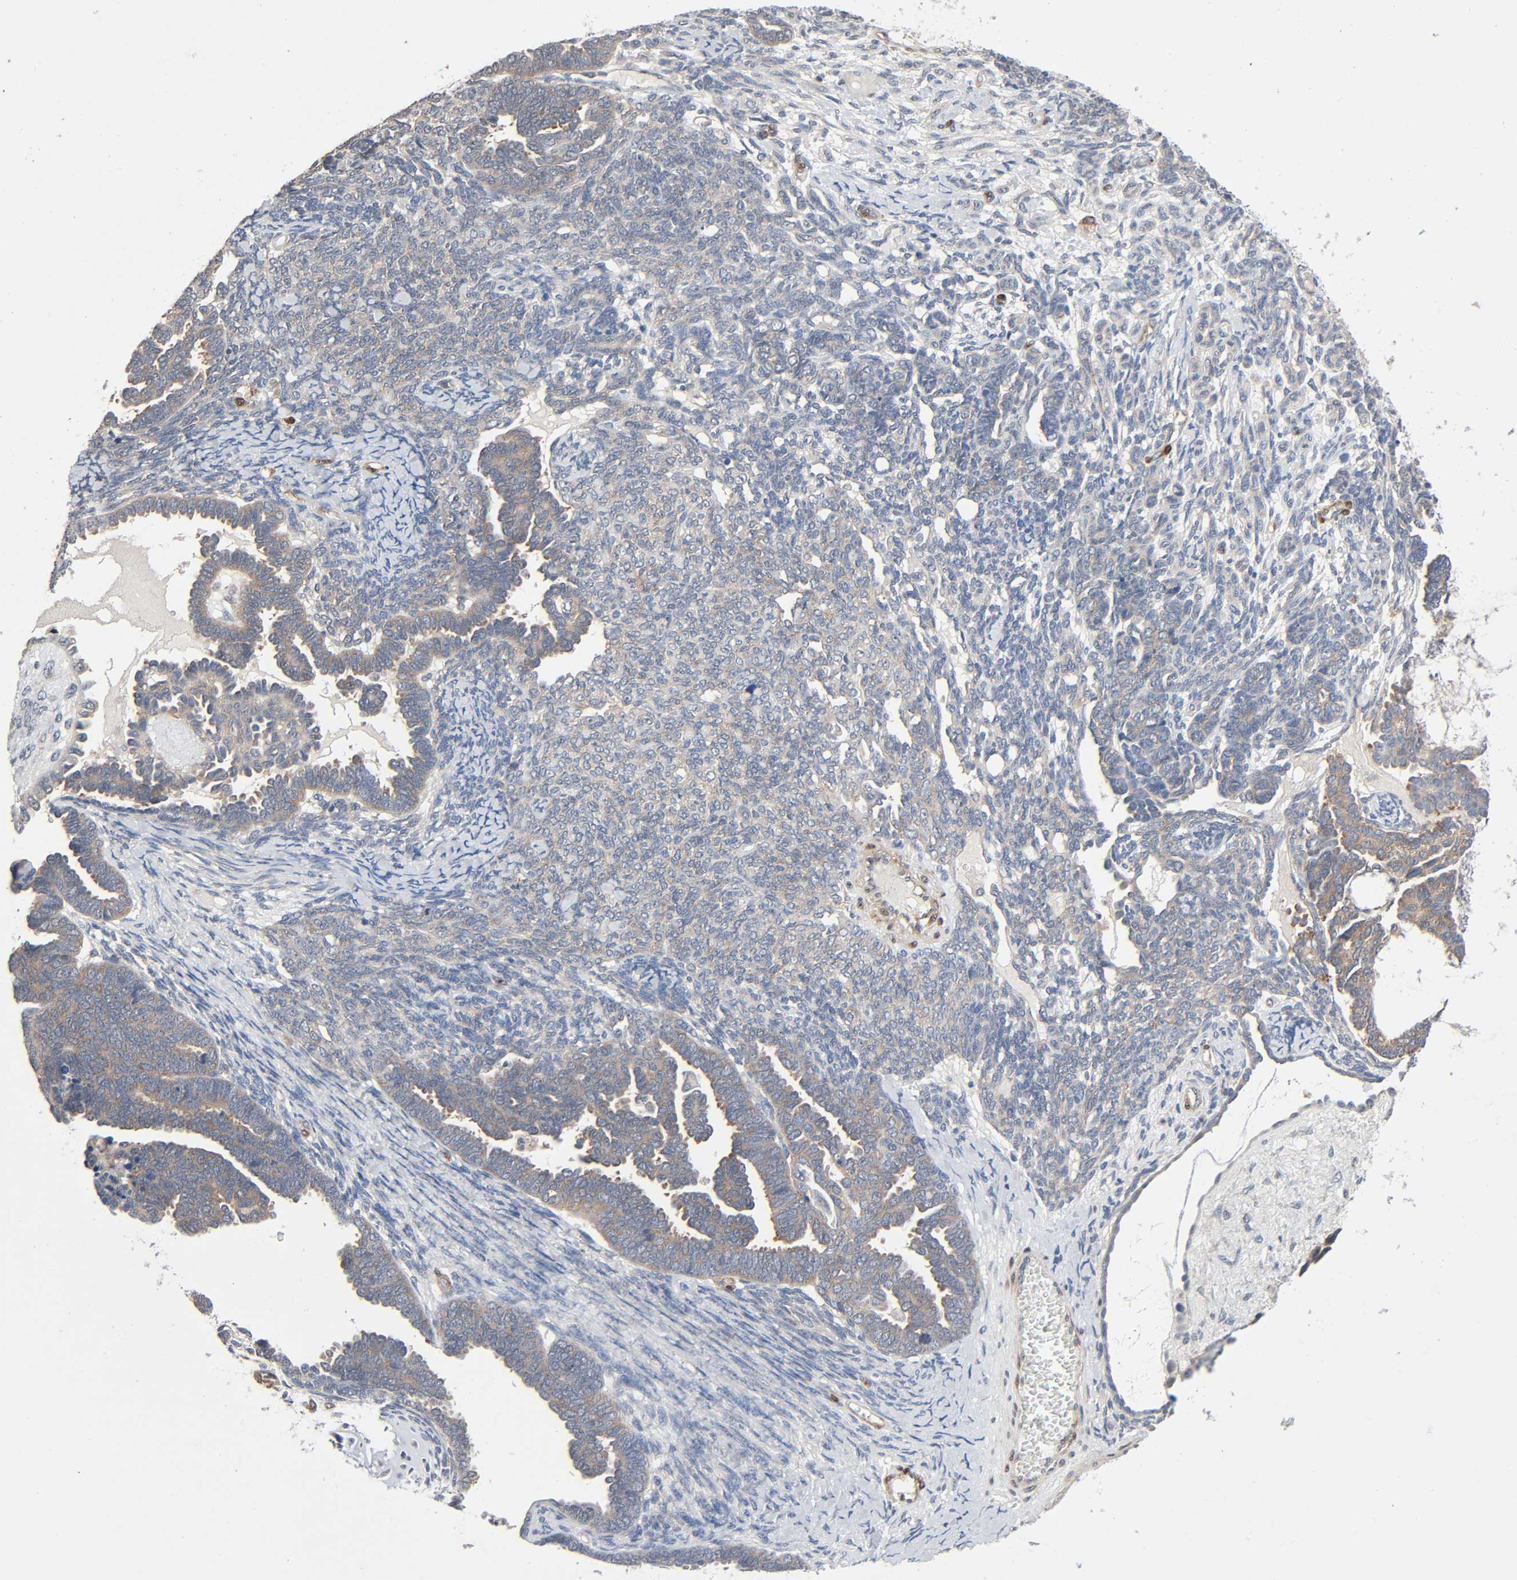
{"staining": {"intensity": "weak", "quantity": ">75%", "location": "cytoplasmic/membranous"}, "tissue": "endometrial cancer", "cell_type": "Tumor cells", "image_type": "cancer", "snomed": [{"axis": "morphology", "description": "Neoplasm, malignant, NOS"}, {"axis": "topography", "description": "Endometrium"}], "caption": "Protein expression analysis of malignant neoplasm (endometrial) exhibits weak cytoplasmic/membranous positivity in approximately >75% of tumor cells.", "gene": "PTK2", "patient": {"sex": "female", "age": 74}}